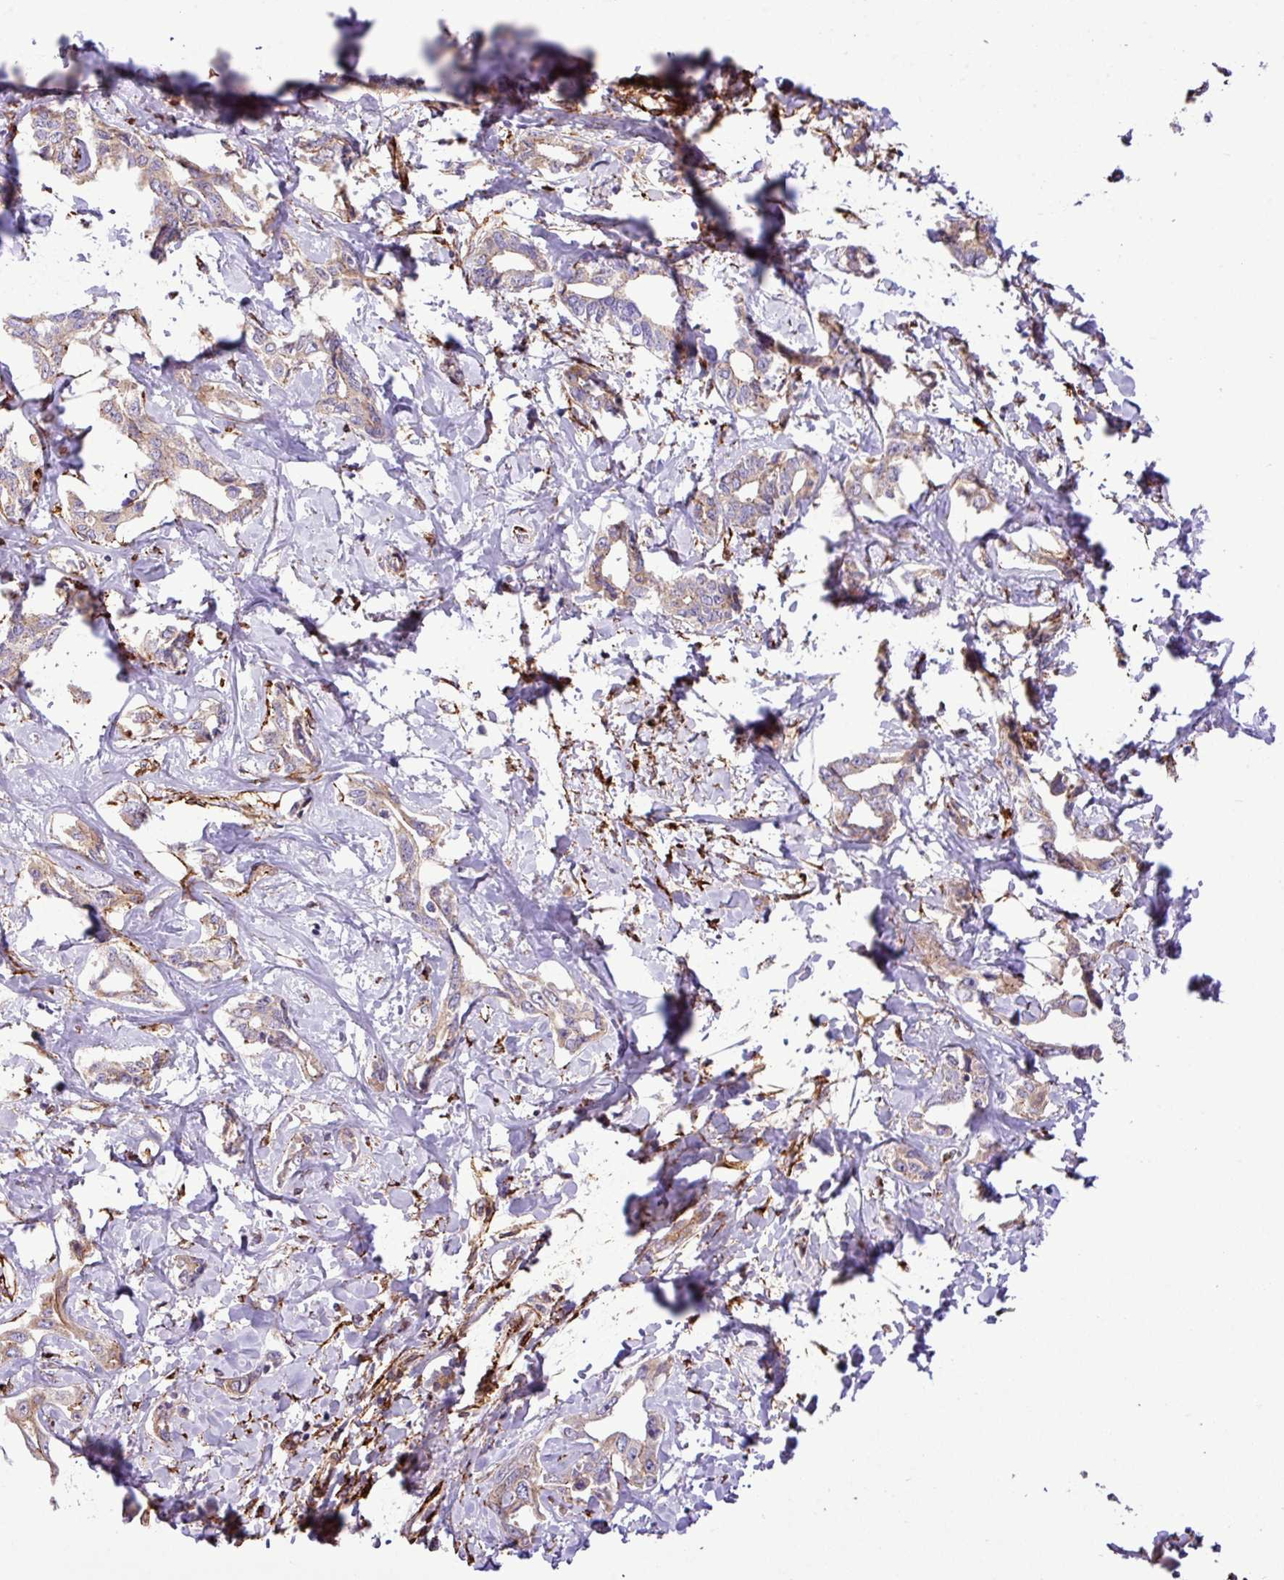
{"staining": {"intensity": "weak", "quantity": ">75%", "location": "cytoplasmic/membranous"}, "tissue": "liver cancer", "cell_type": "Tumor cells", "image_type": "cancer", "snomed": [{"axis": "morphology", "description": "Cholangiocarcinoma"}, {"axis": "topography", "description": "Liver"}], "caption": "About >75% of tumor cells in liver cancer (cholangiocarcinoma) show weak cytoplasmic/membranous protein expression as visualized by brown immunohistochemical staining.", "gene": "FAM47E", "patient": {"sex": "male", "age": 59}}